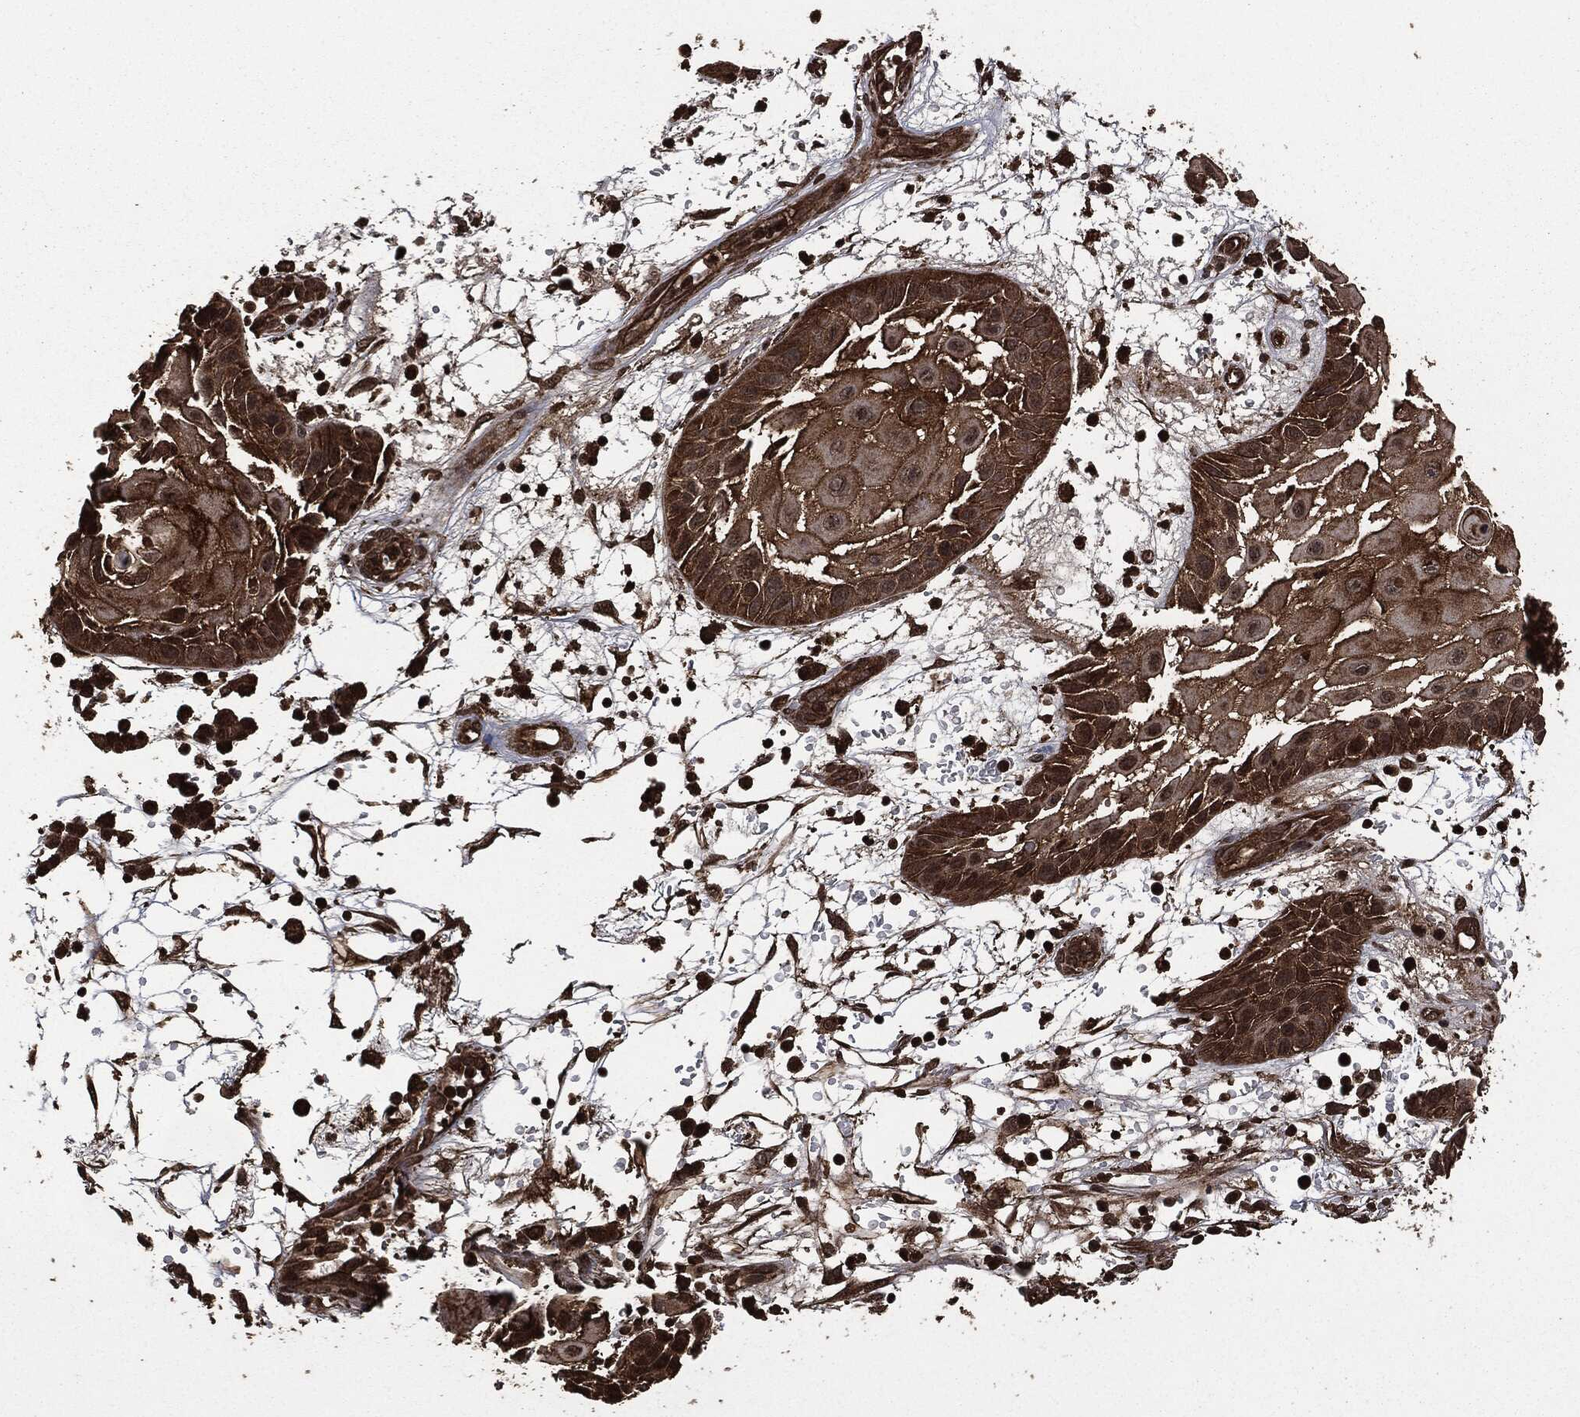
{"staining": {"intensity": "moderate", "quantity": ">75%", "location": "cytoplasmic/membranous"}, "tissue": "skin cancer", "cell_type": "Tumor cells", "image_type": "cancer", "snomed": [{"axis": "morphology", "description": "Normal tissue, NOS"}, {"axis": "morphology", "description": "Squamous cell carcinoma, NOS"}, {"axis": "topography", "description": "Skin"}], "caption": "Immunohistochemical staining of human squamous cell carcinoma (skin) displays medium levels of moderate cytoplasmic/membranous expression in approximately >75% of tumor cells.", "gene": "HRAS", "patient": {"sex": "male", "age": 79}}